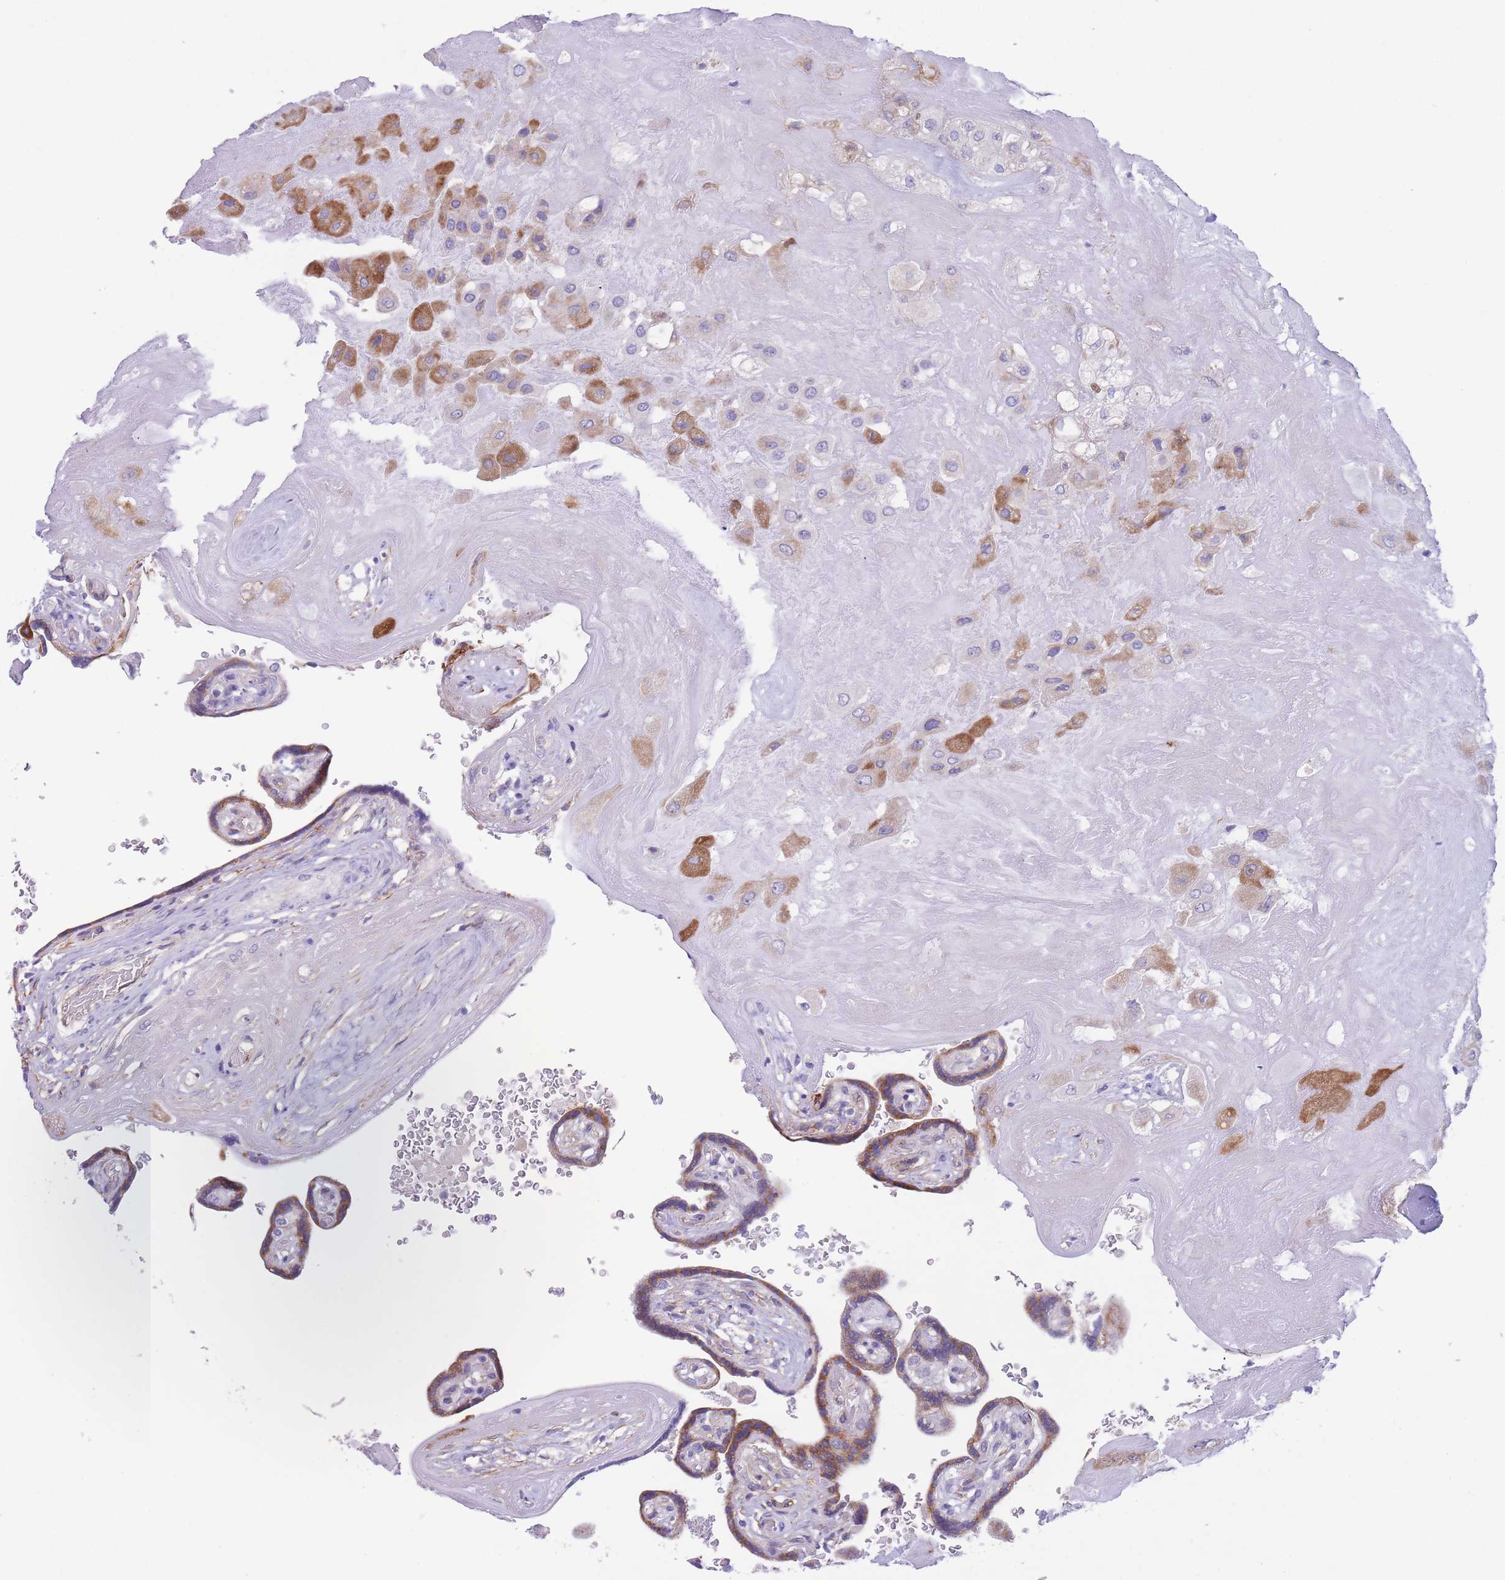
{"staining": {"intensity": "moderate", "quantity": ">75%", "location": "cytoplasmic/membranous"}, "tissue": "placenta", "cell_type": "Decidual cells", "image_type": "normal", "snomed": [{"axis": "morphology", "description": "Normal tissue, NOS"}, {"axis": "topography", "description": "Placenta"}], "caption": "Human placenta stained for a protein (brown) reveals moderate cytoplasmic/membranous positive expression in about >75% of decidual cells.", "gene": "DET1", "patient": {"sex": "female", "age": 32}}